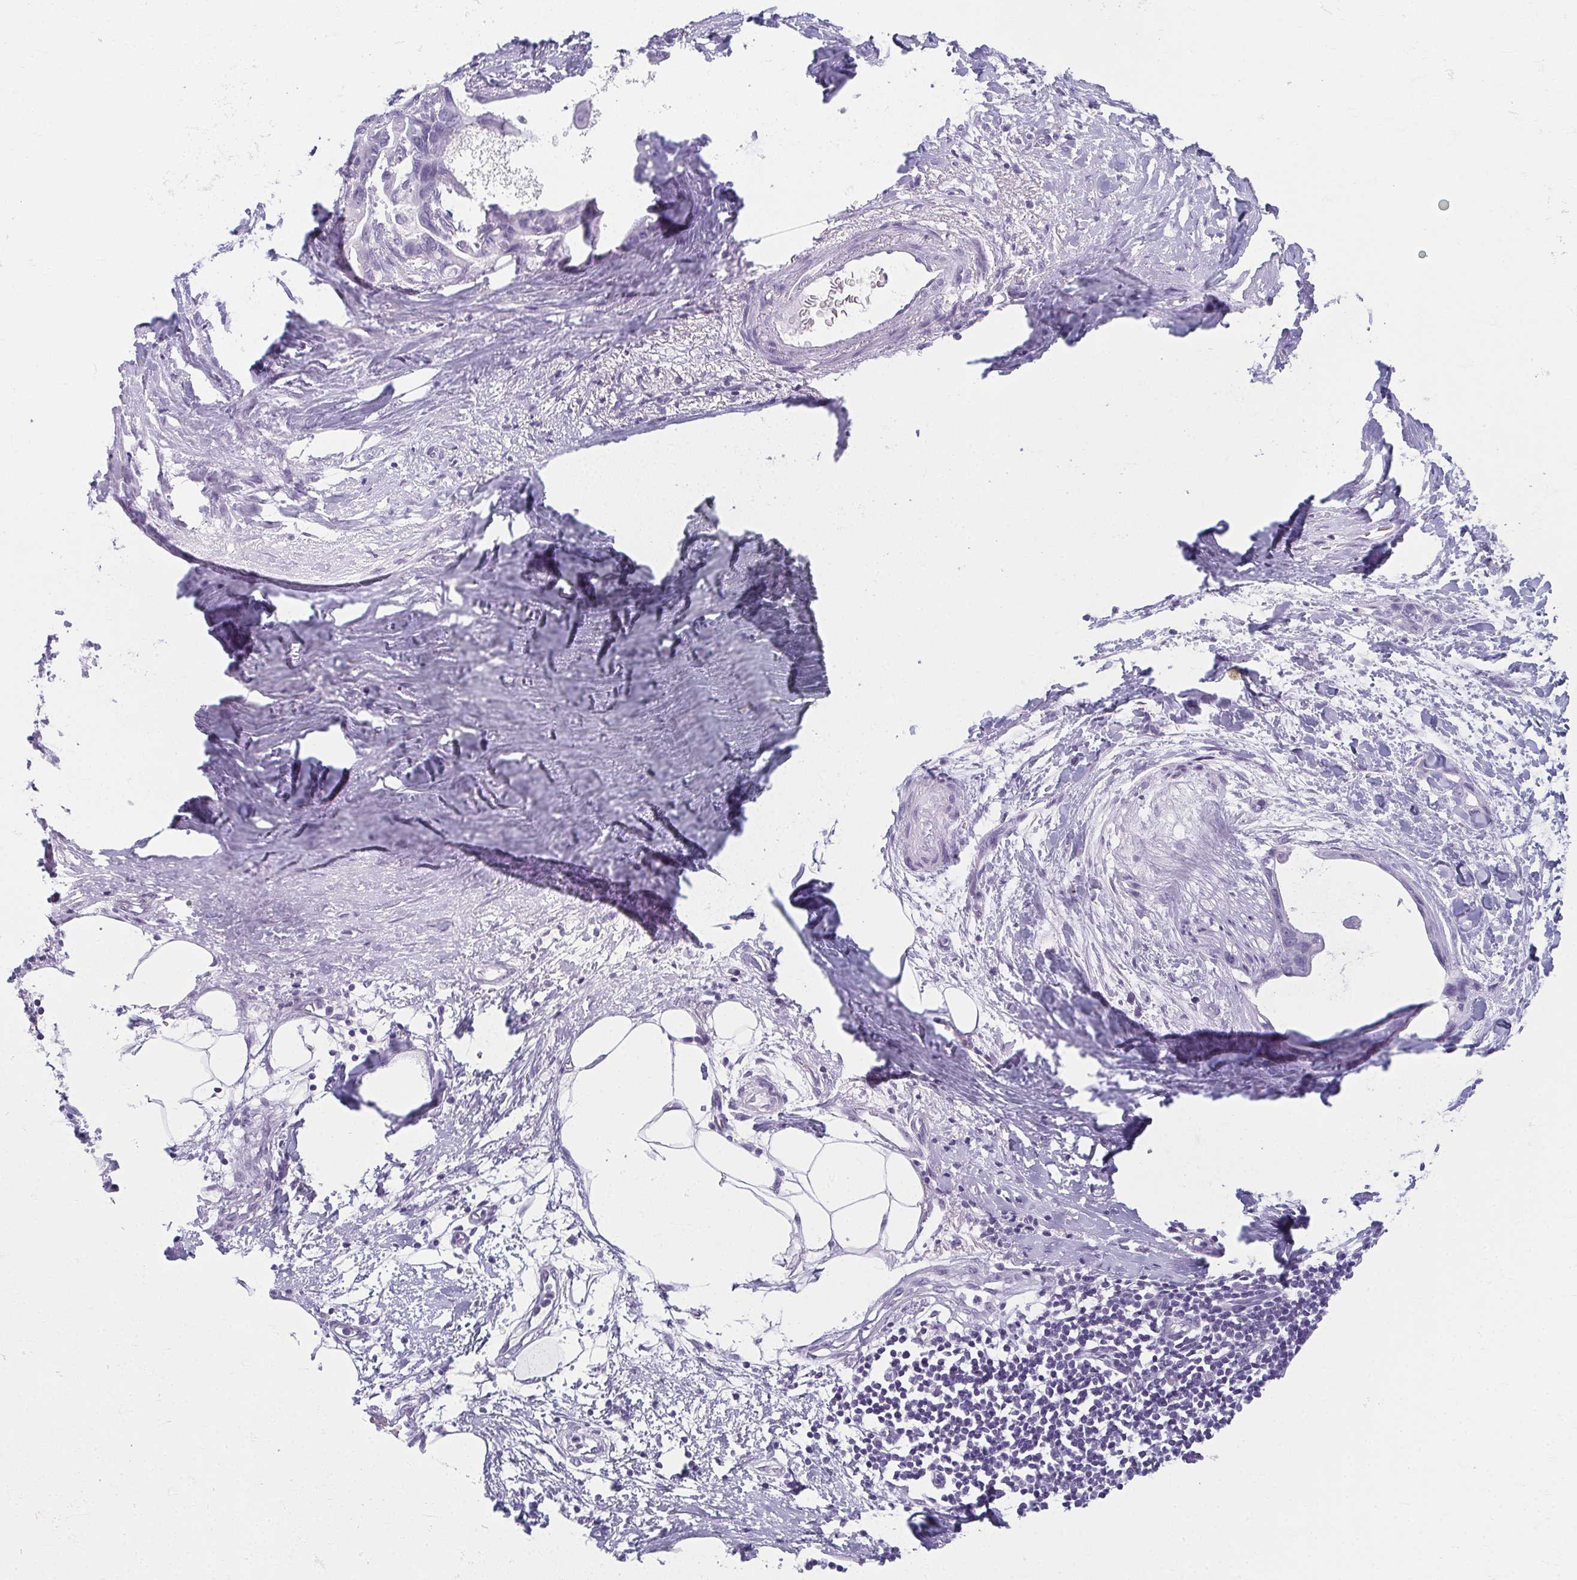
{"staining": {"intensity": "negative", "quantity": "none", "location": "none"}, "tissue": "stomach cancer", "cell_type": "Tumor cells", "image_type": "cancer", "snomed": [{"axis": "morphology", "description": "Adenocarcinoma, NOS"}, {"axis": "topography", "description": "Stomach, upper"}], "caption": "Image shows no protein staining in tumor cells of stomach cancer (adenocarcinoma) tissue.", "gene": "MOBP", "patient": {"sex": "male", "age": 62}}